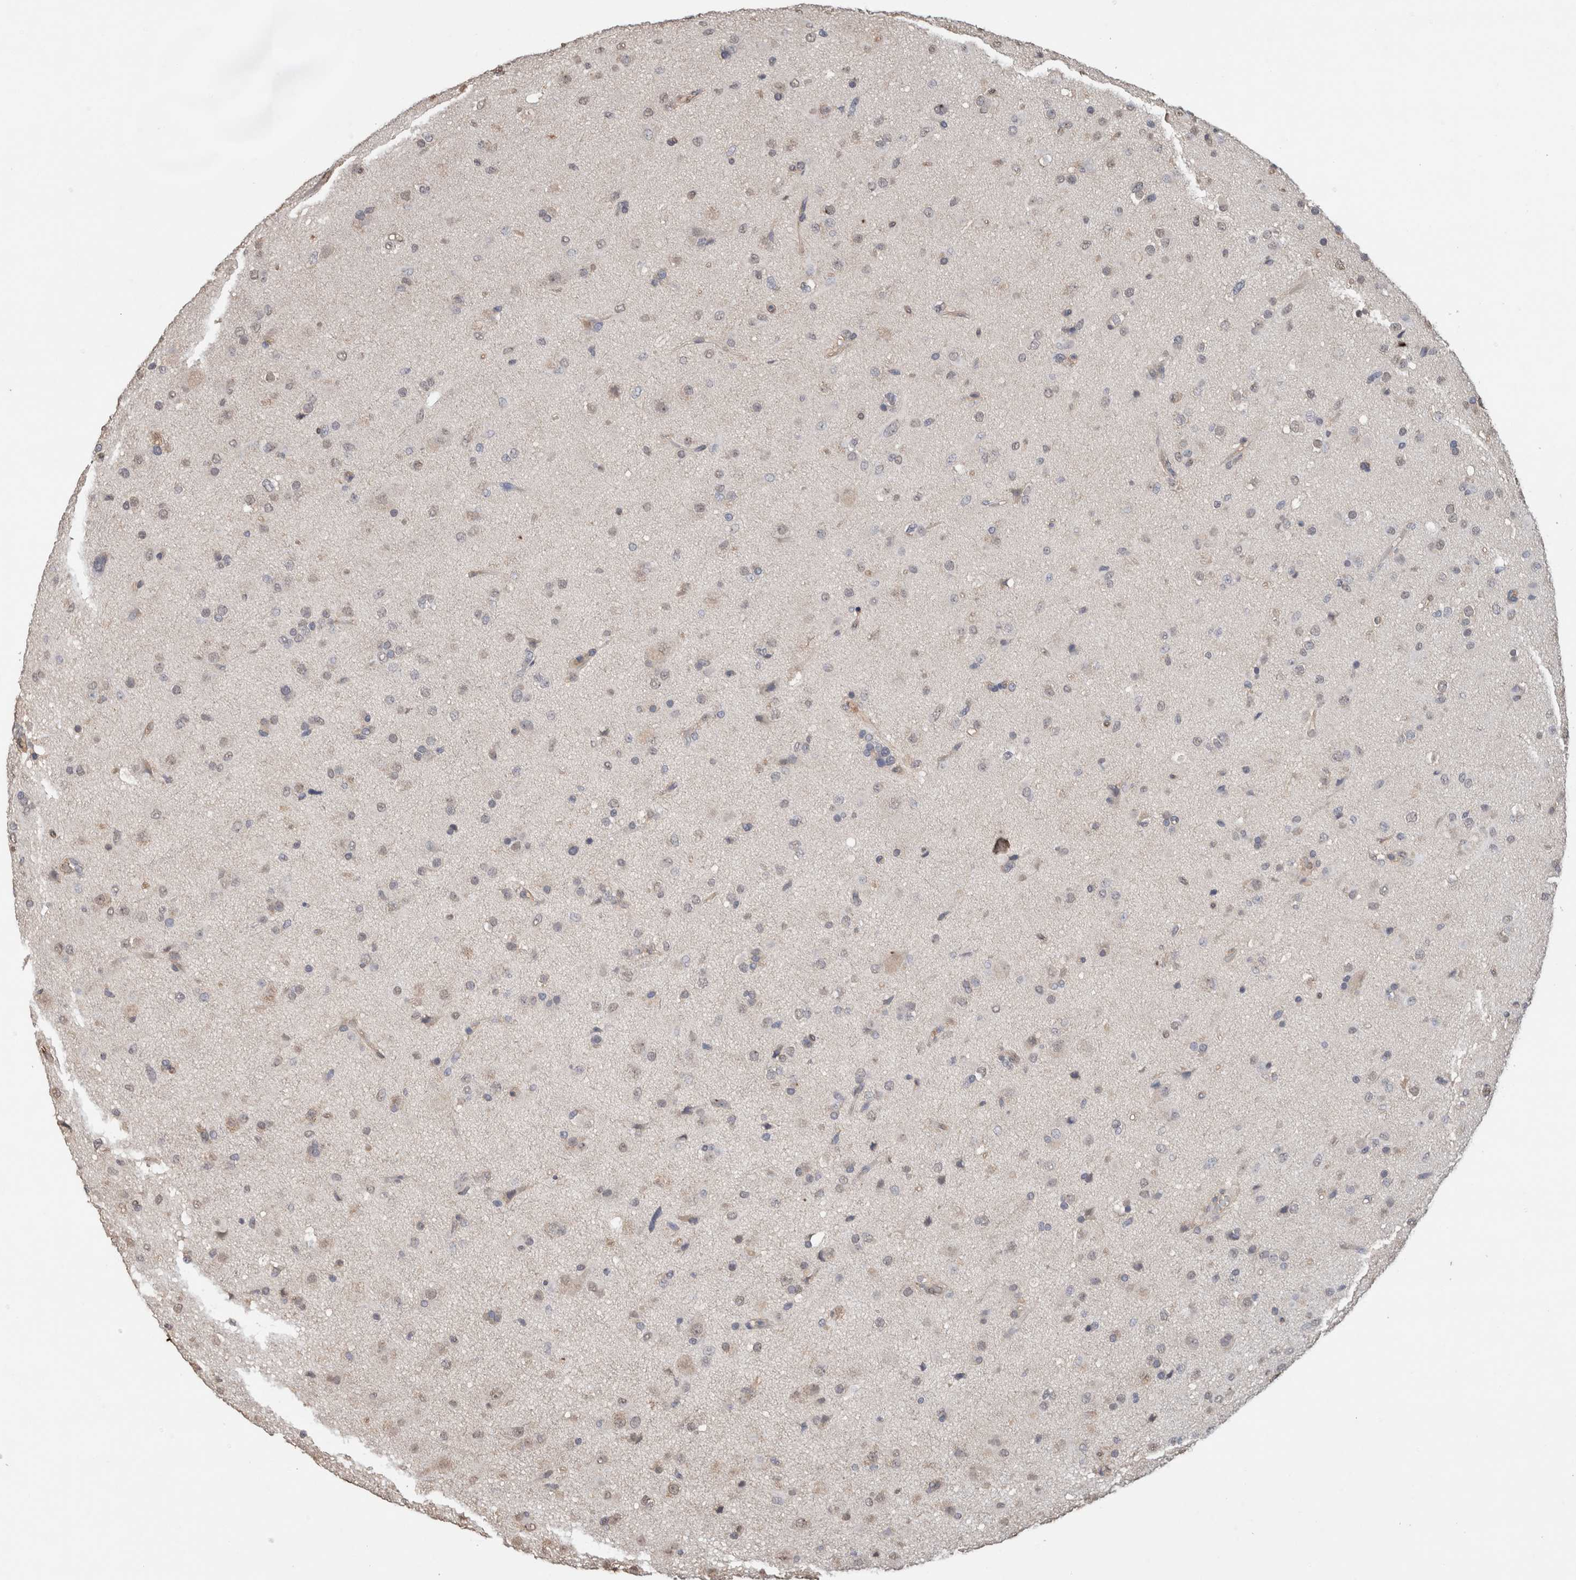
{"staining": {"intensity": "negative", "quantity": "none", "location": "none"}, "tissue": "glioma", "cell_type": "Tumor cells", "image_type": "cancer", "snomed": [{"axis": "morphology", "description": "Glioma, malignant, Low grade"}, {"axis": "topography", "description": "Brain"}], "caption": "This is a micrograph of immunohistochemistry staining of malignant glioma (low-grade), which shows no expression in tumor cells.", "gene": "S100A10", "patient": {"sex": "male", "age": 65}}